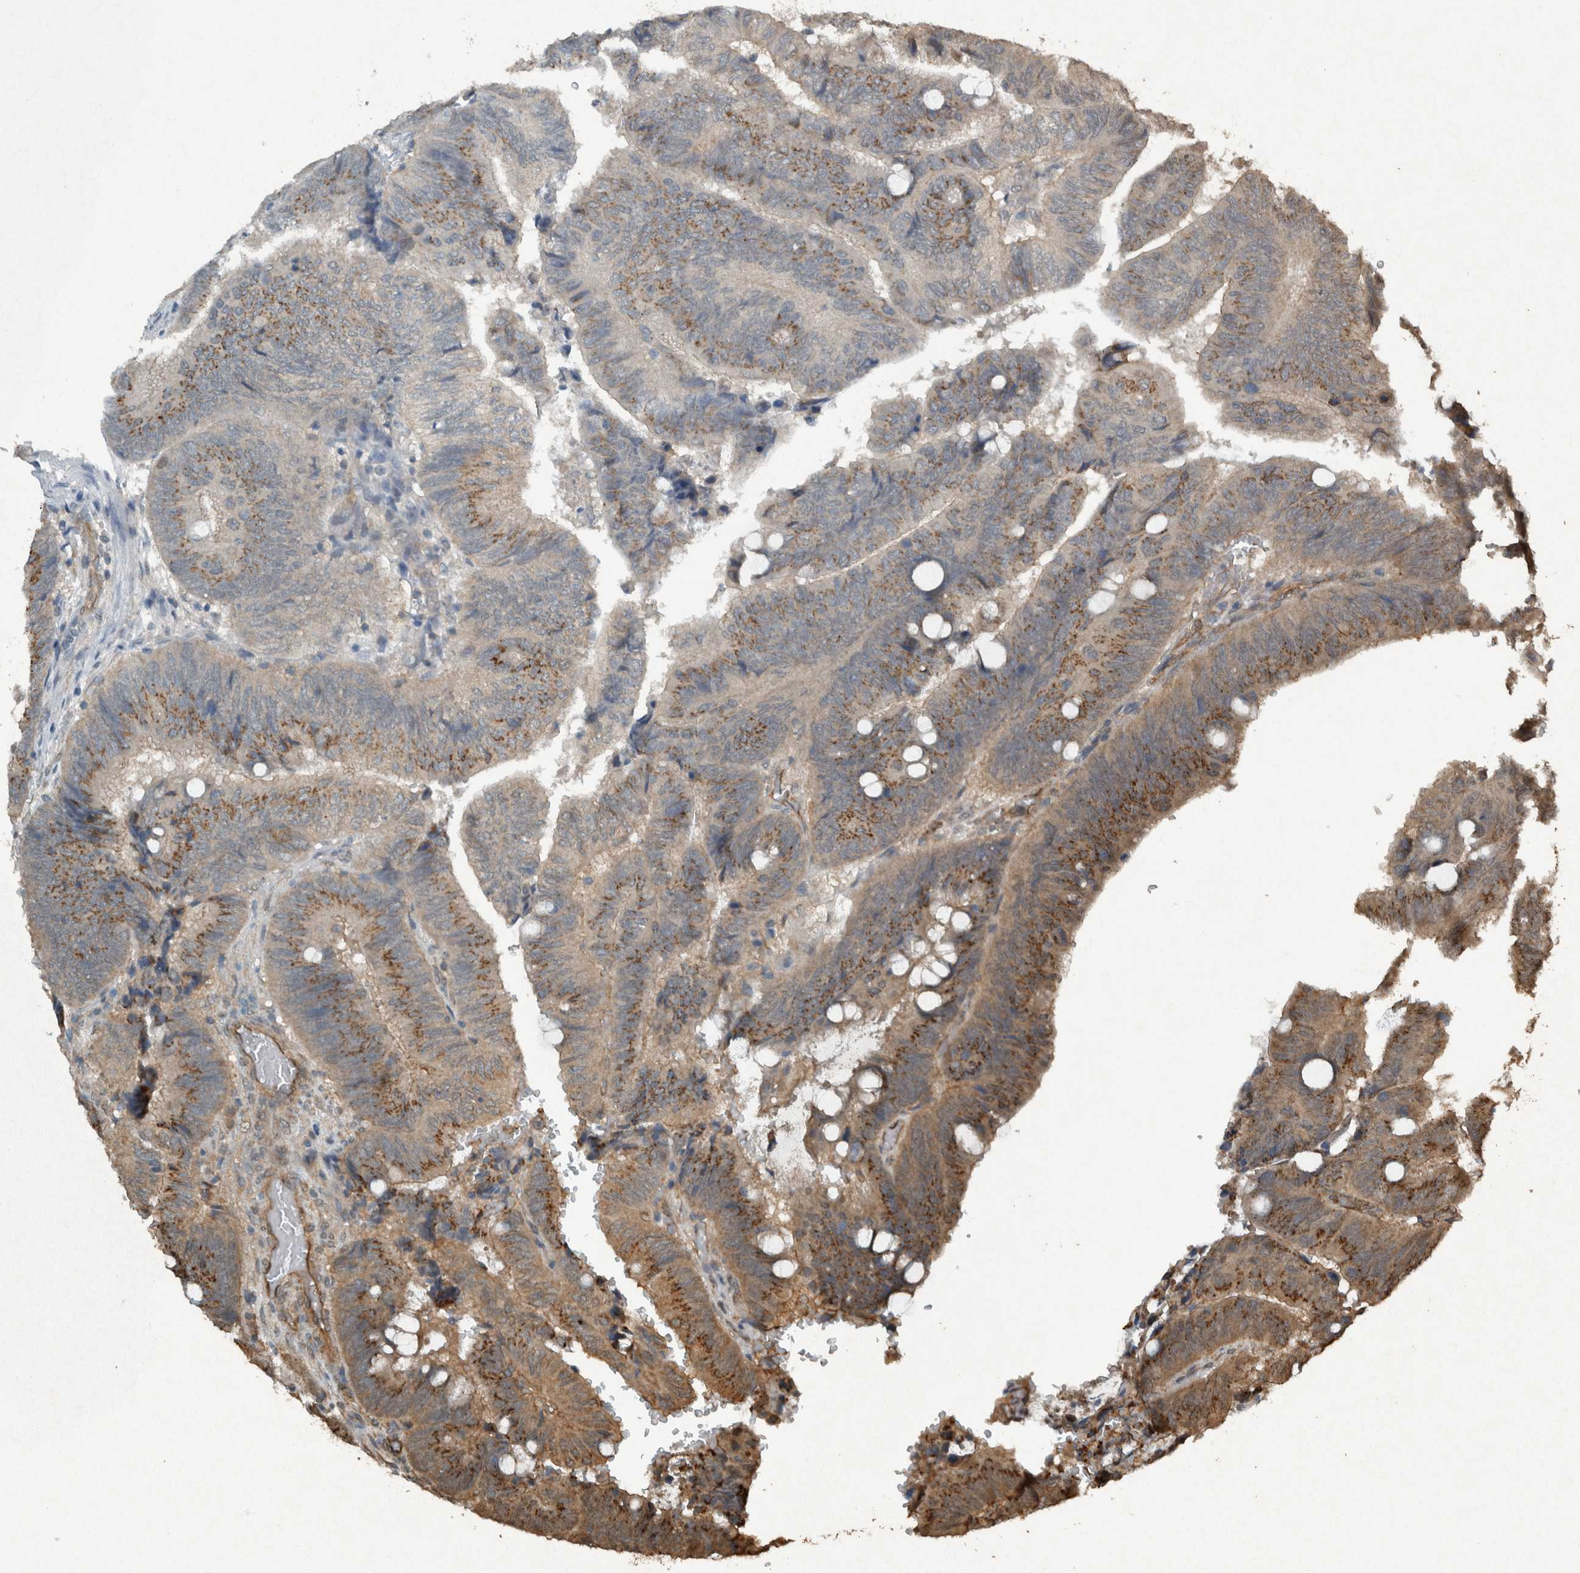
{"staining": {"intensity": "moderate", "quantity": ">75%", "location": "cytoplasmic/membranous"}, "tissue": "colorectal cancer", "cell_type": "Tumor cells", "image_type": "cancer", "snomed": [{"axis": "morphology", "description": "Normal tissue, NOS"}, {"axis": "morphology", "description": "Adenocarcinoma, NOS"}, {"axis": "topography", "description": "Rectum"}, {"axis": "topography", "description": "Peripheral nerve tissue"}], "caption": "Brown immunohistochemical staining in colorectal cancer (adenocarcinoma) demonstrates moderate cytoplasmic/membranous positivity in approximately >75% of tumor cells. (DAB (3,3'-diaminobenzidine) IHC, brown staining for protein, blue staining for nuclei).", "gene": "ARHGEF12", "patient": {"sex": "male", "age": 92}}